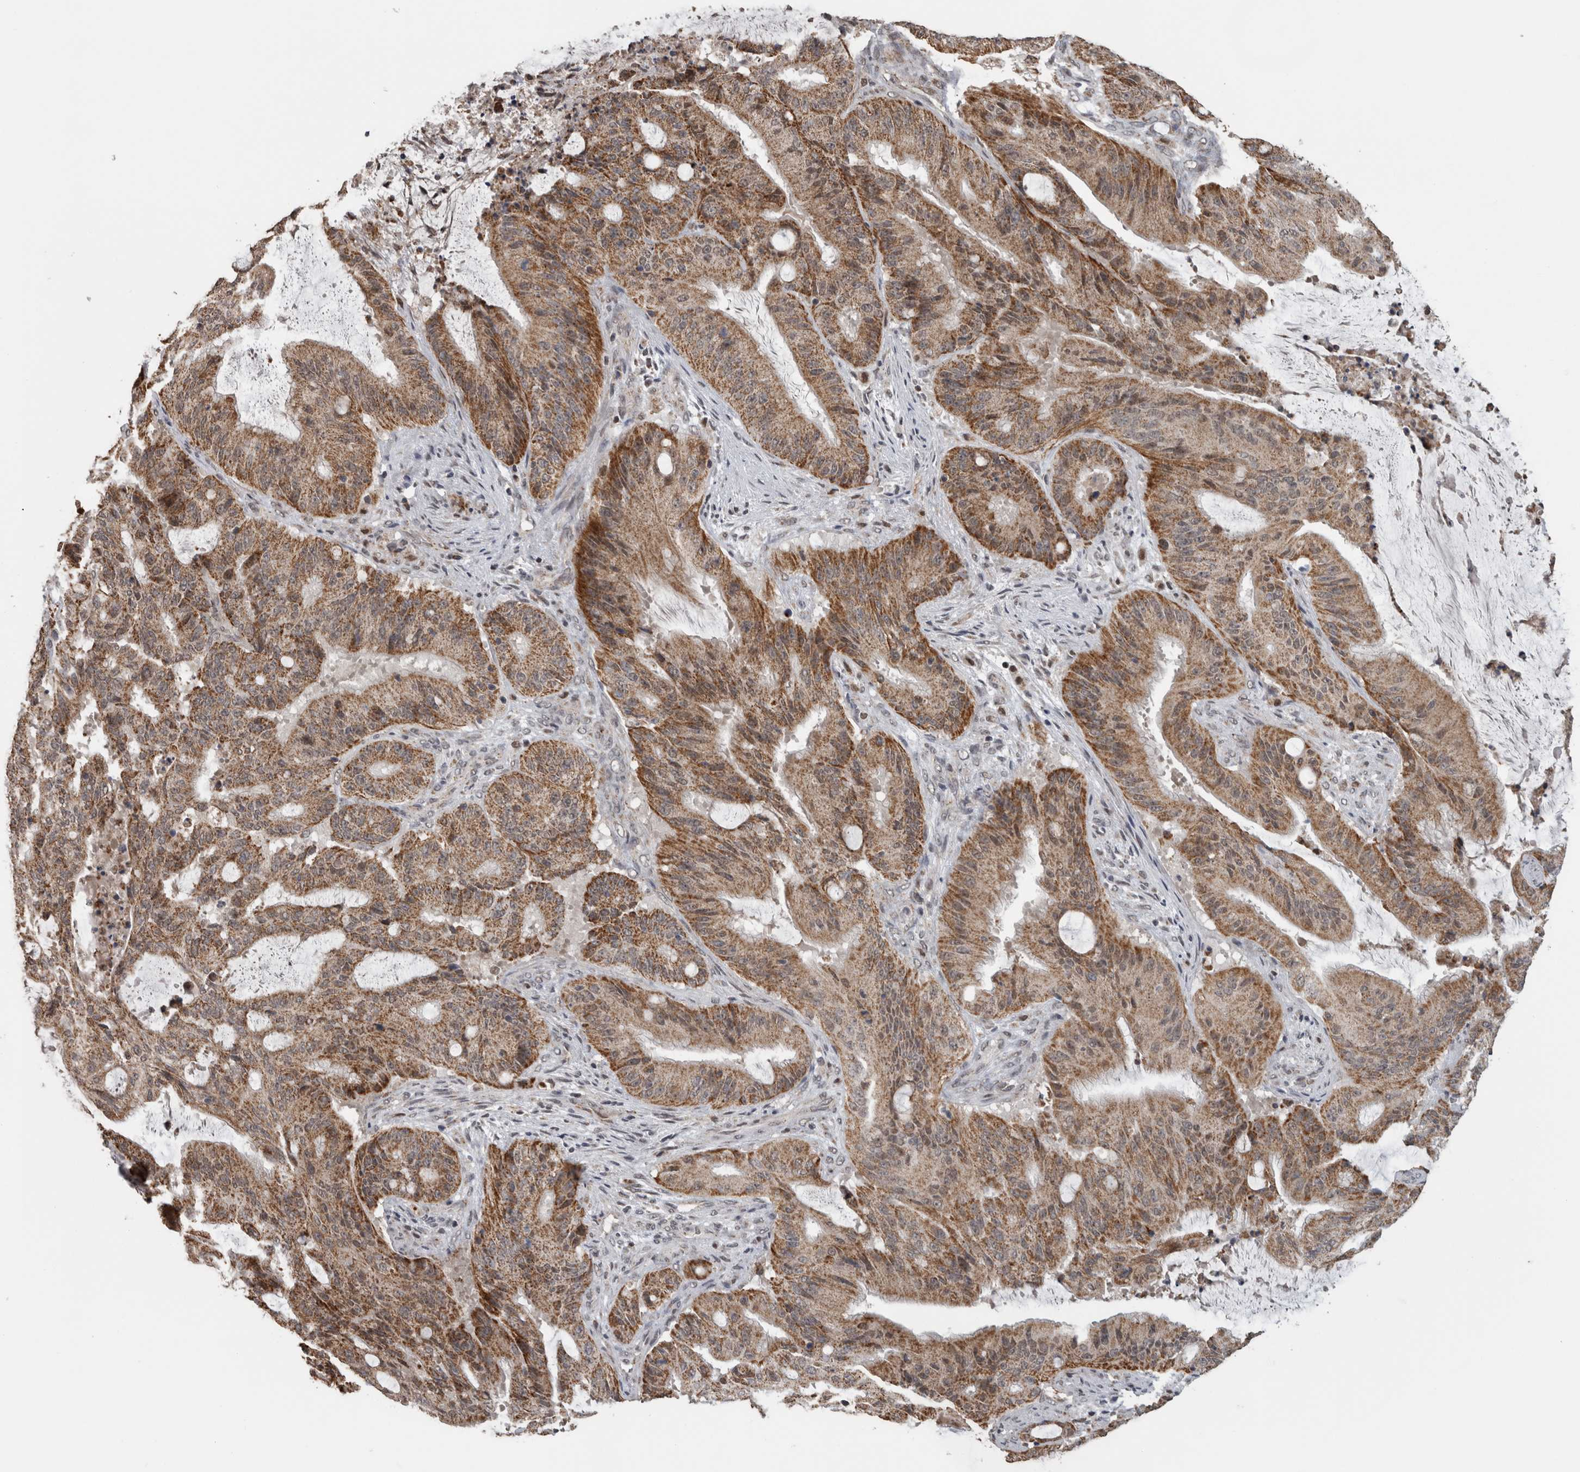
{"staining": {"intensity": "moderate", "quantity": ">75%", "location": "cytoplasmic/membranous"}, "tissue": "liver cancer", "cell_type": "Tumor cells", "image_type": "cancer", "snomed": [{"axis": "morphology", "description": "Normal tissue, NOS"}, {"axis": "morphology", "description": "Cholangiocarcinoma"}, {"axis": "topography", "description": "Liver"}, {"axis": "topography", "description": "Peripheral nerve tissue"}], "caption": "Human liver cholangiocarcinoma stained for a protein (brown) shows moderate cytoplasmic/membranous positive positivity in about >75% of tumor cells.", "gene": "OR2K2", "patient": {"sex": "female", "age": 73}}